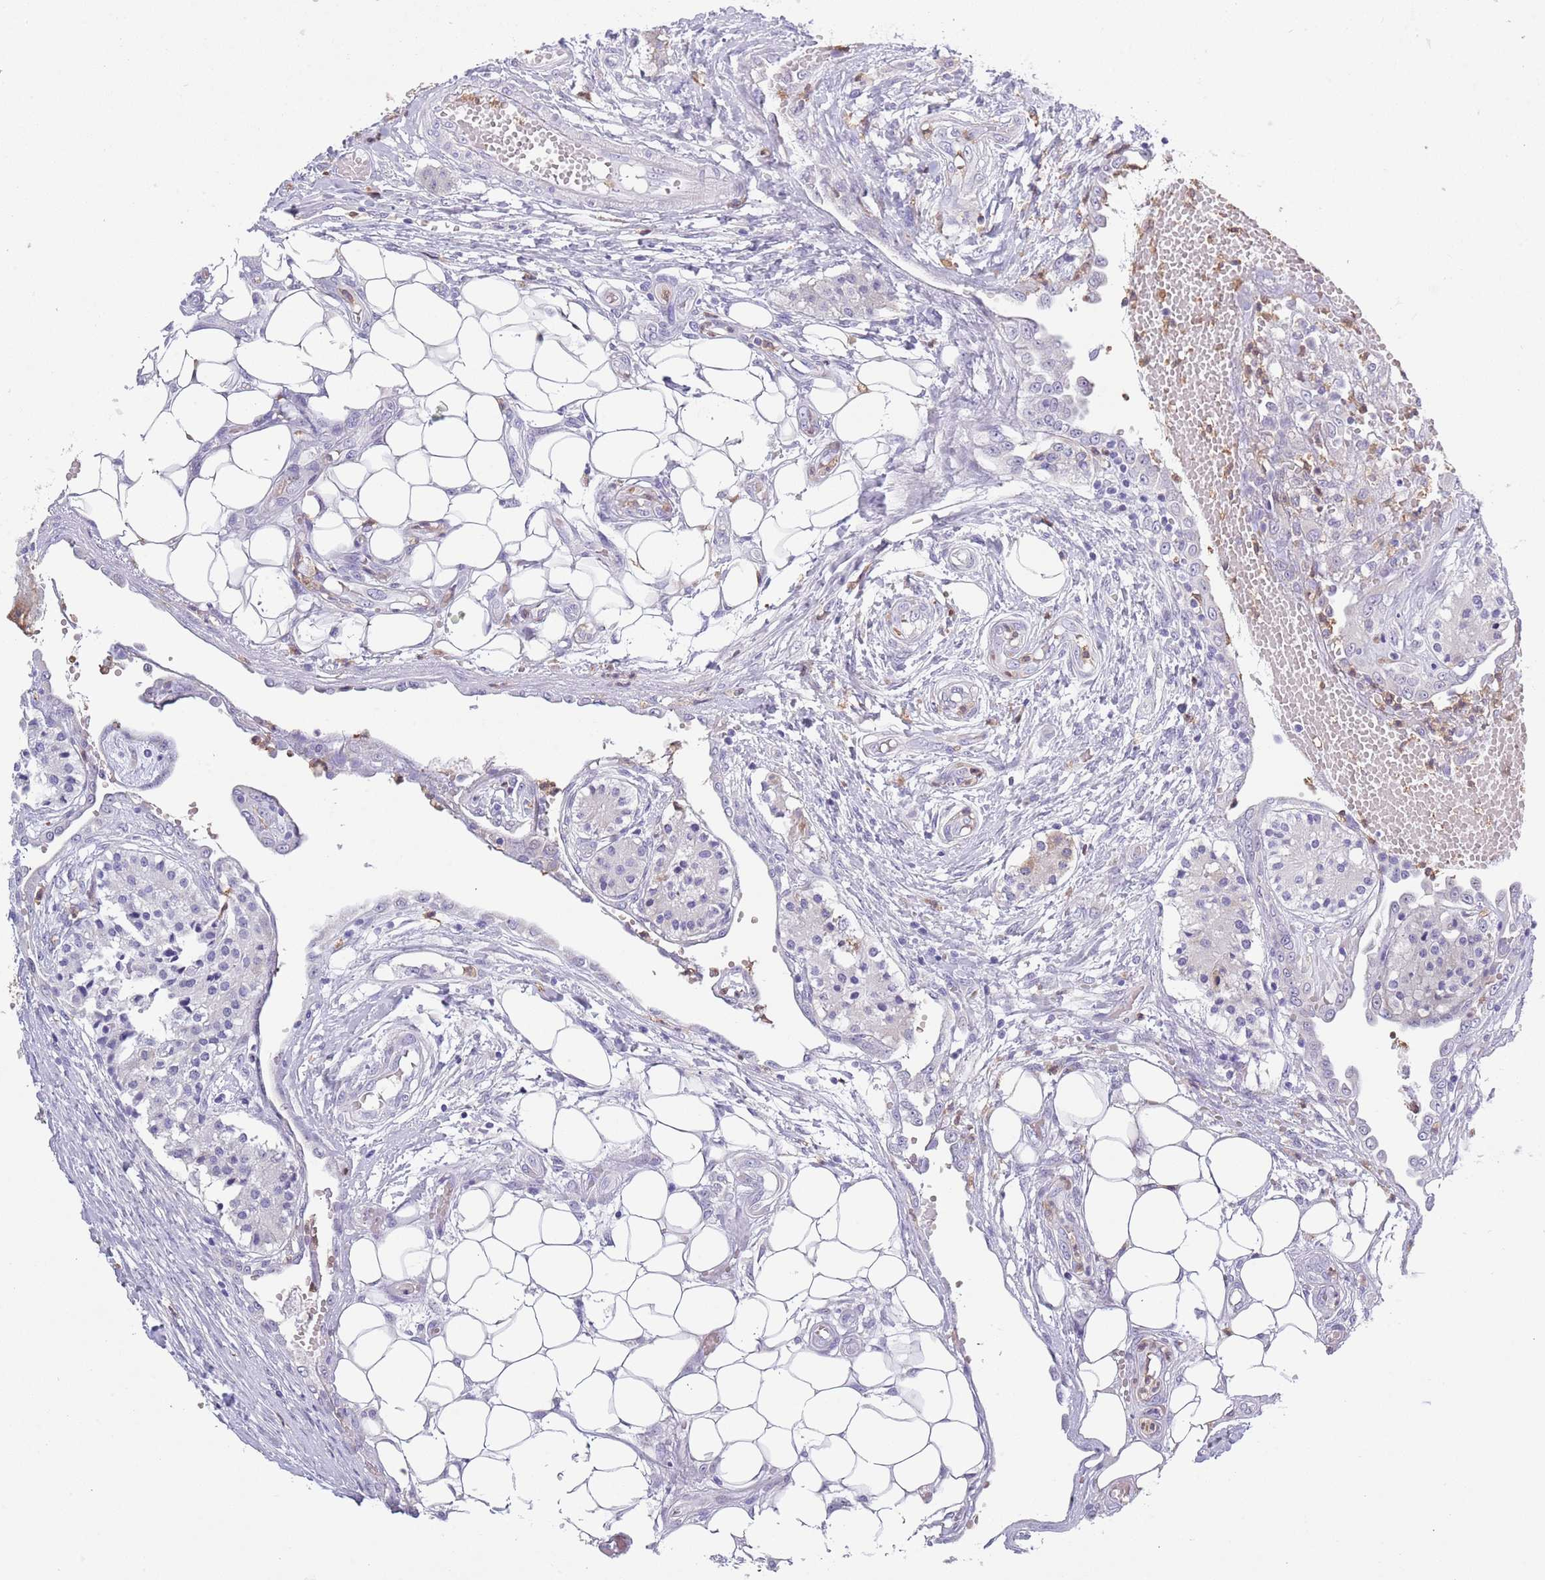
{"staining": {"intensity": "negative", "quantity": "none", "location": "none"}, "tissue": "carcinoid", "cell_type": "Tumor cells", "image_type": "cancer", "snomed": [{"axis": "morphology", "description": "Carcinoid, malignant, NOS"}, {"axis": "topography", "description": "Colon"}], "caption": "Immunohistochemistry (IHC) photomicrograph of carcinoid (malignant) stained for a protein (brown), which displays no staining in tumor cells.", "gene": "ZFP2", "patient": {"sex": "female", "age": 52}}